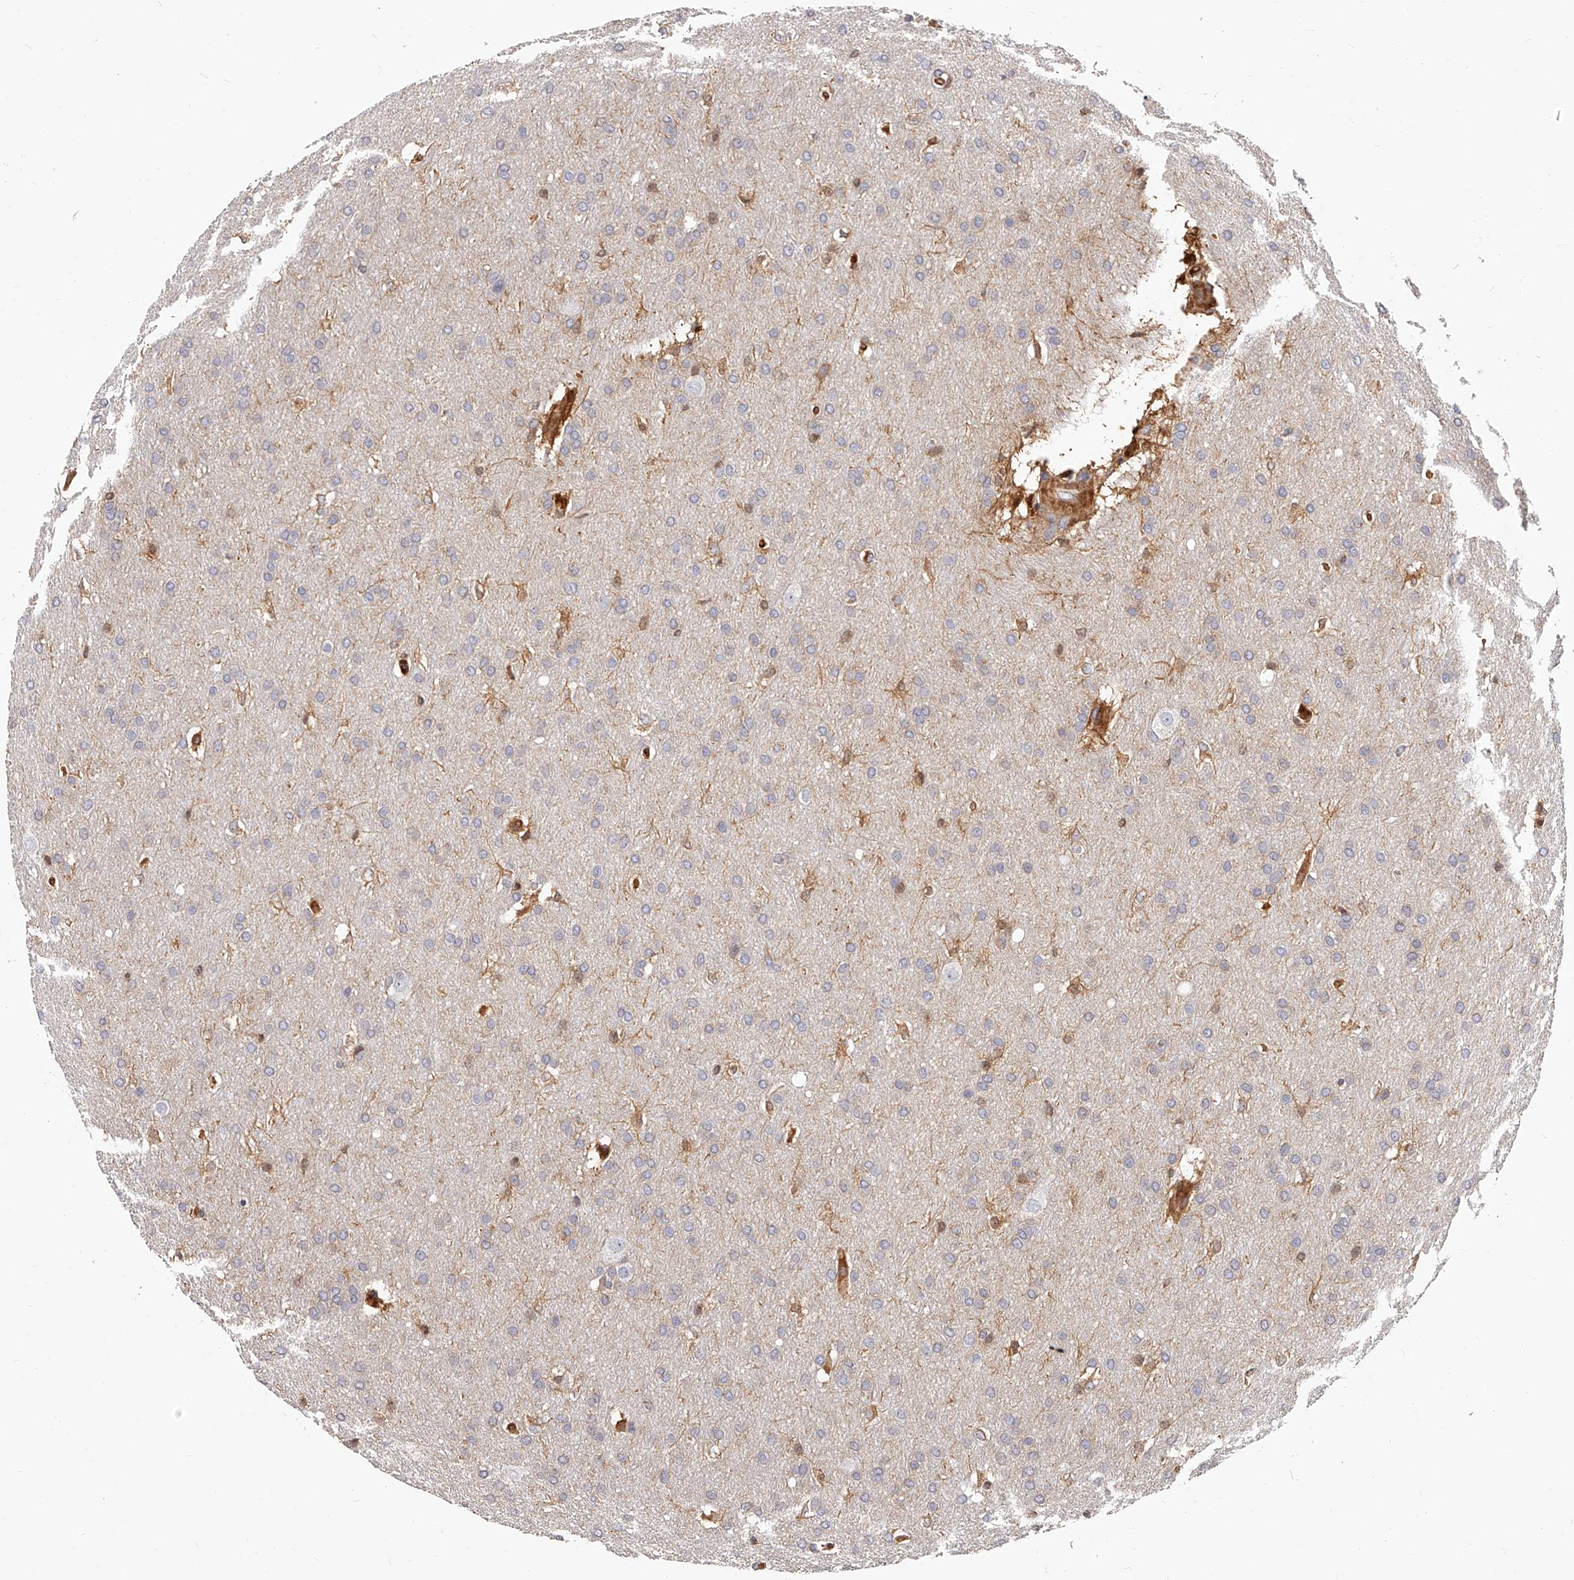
{"staining": {"intensity": "negative", "quantity": "none", "location": "none"}, "tissue": "glioma", "cell_type": "Tumor cells", "image_type": "cancer", "snomed": [{"axis": "morphology", "description": "Glioma, malignant, Low grade"}, {"axis": "topography", "description": "Brain"}], "caption": "Tumor cells show no significant expression in malignant glioma (low-grade).", "gene": "LAP3", "patient": {"sex": "female", "age": 37}}